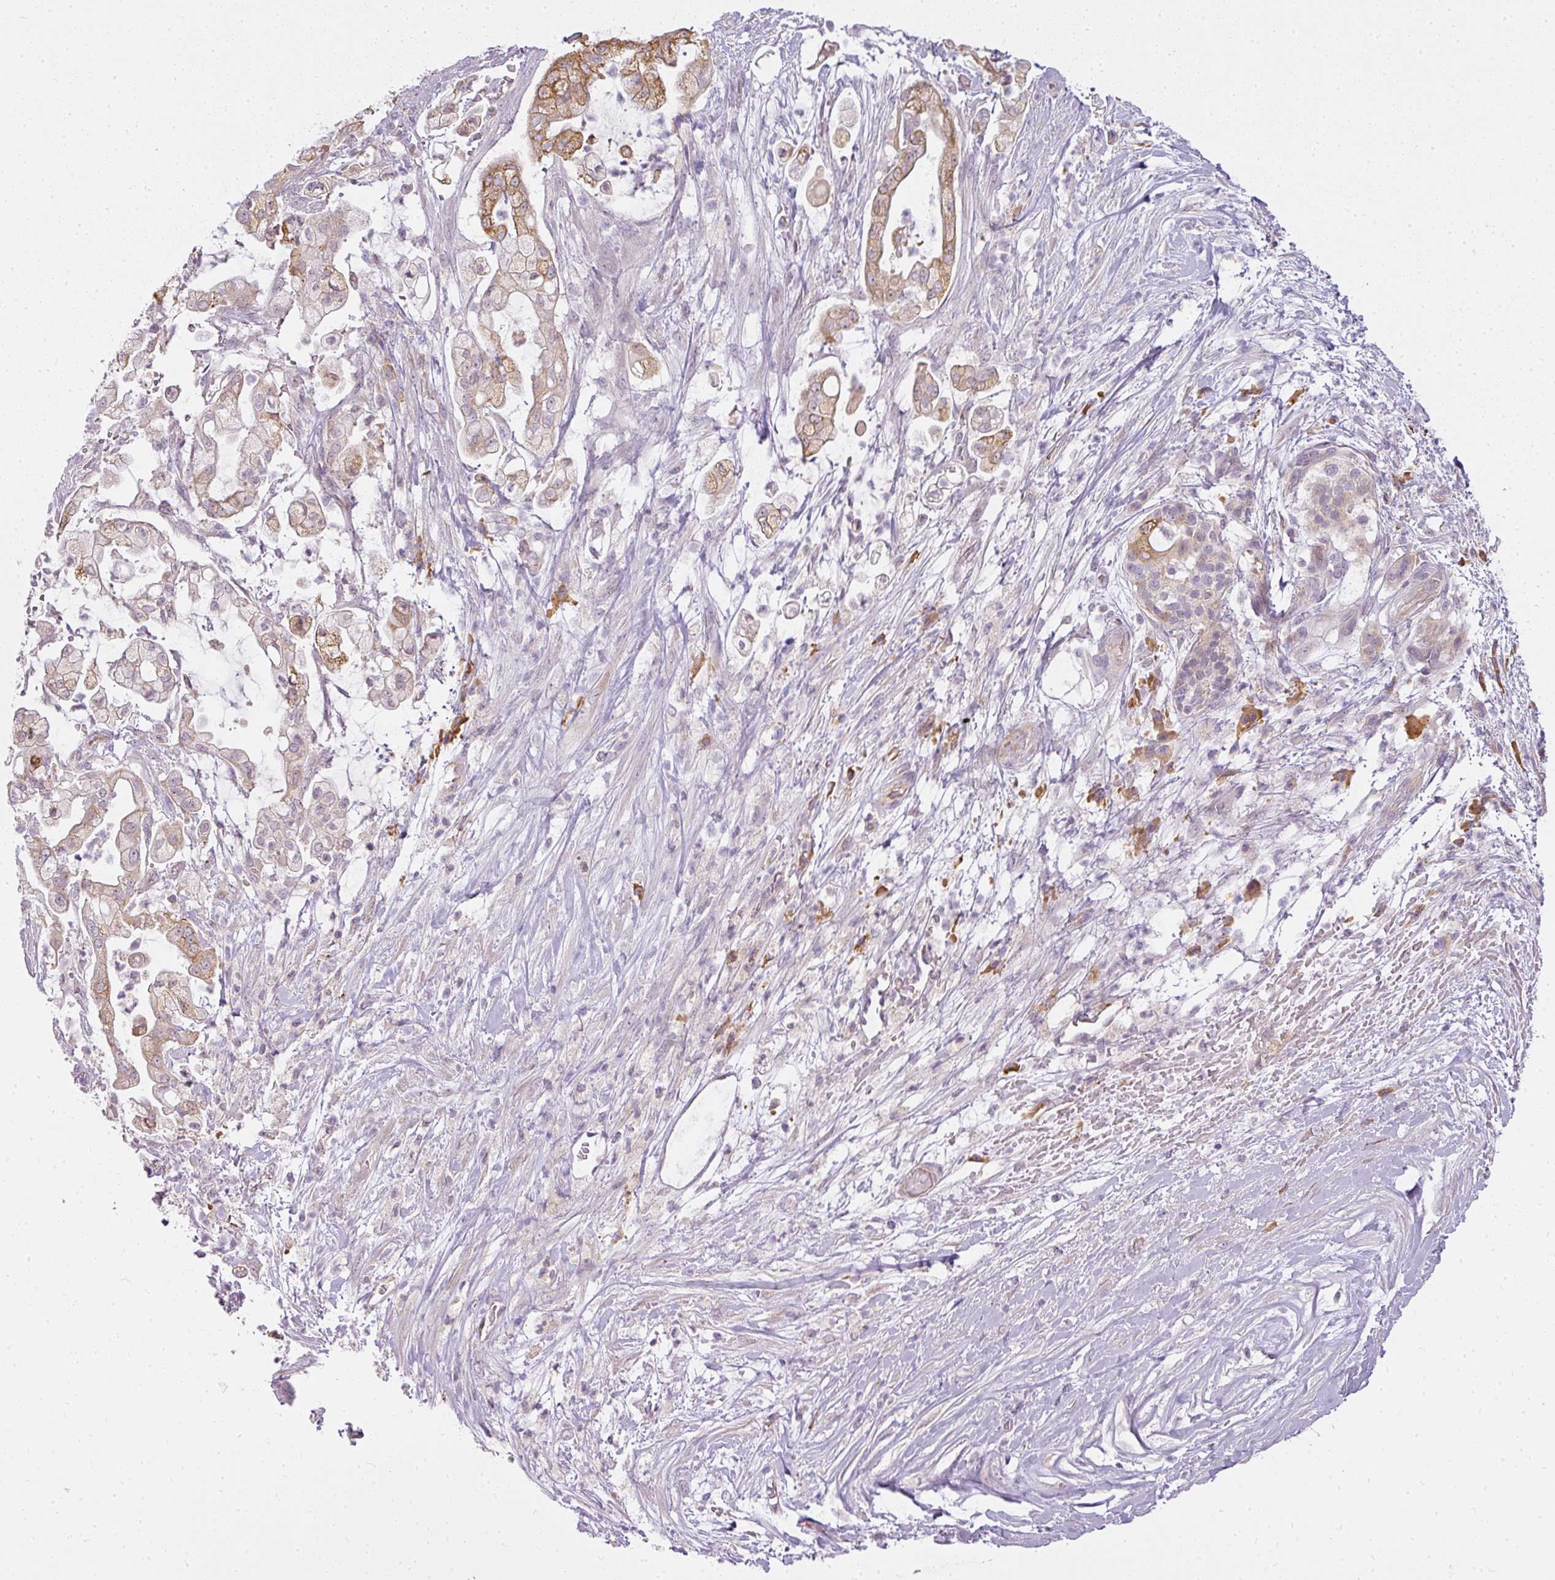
{"staining": {"intensity": "moderate", "quantity": "25%-75%", "location": "cytoplasmic/membranous"}, "tissue": "pancreatic cancer", "cell_type": "Tumor cells", "image_type": "cancer", "snomed": [{"axis": "morphology", "description": "Adenocarcinoma, NOS"}, {"axis": "topography", "description": "Pancreas"}], "caption": "Human pancreatic cancer (adenocarcinoma) stained with a brown dye reveals moderate cytoplasmic/membranous positive expression in approximately 25%-75% of tumor cells.", "gene": "LY75", "patient": {"sex": "female", "age": 69}}